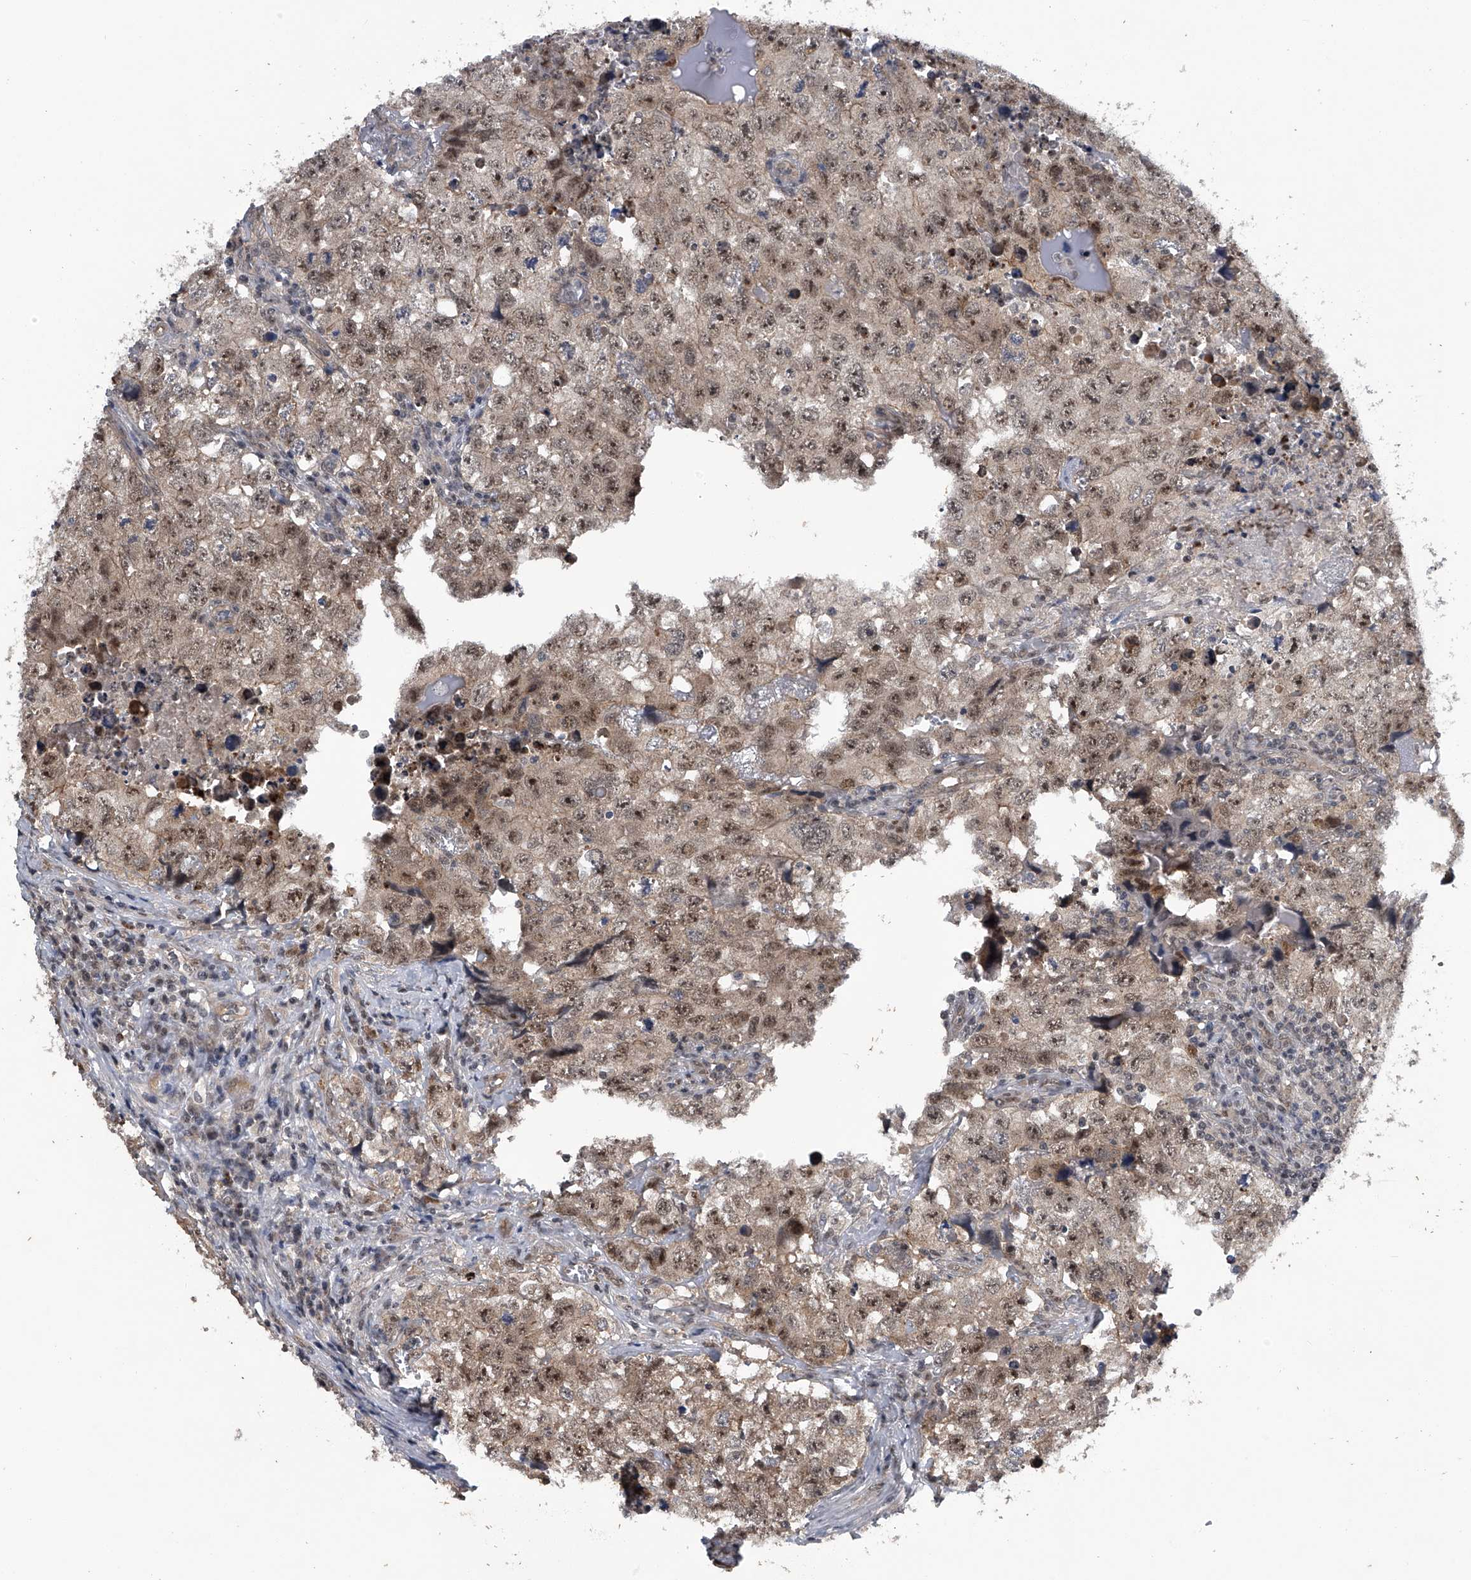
{"staining": {"intensity": "moderate", "quantity": "25%-75%", "location": "cytoplasmic/membranous,nuclear"}, "tissue": "testis cancer", "cell_type": "Tumor cells", "image_type": "cancer", "snomed": [{"axis": "morphology", "description": "Seminoma, NOS"}, {"axis": "morphology", "description": "Carcinoma, Embryonal, NOS"}, {"axis": "topography", "description": "Testis"}], "caption": "A histopathology image showing moderate cytoplasmic/membranous and nuclear expression in approximately 25%-75% of tumor cells in testis cancer, as visualized by brown immunohistochemical staining.", "gene": "SLC12A8", "patient": {"sex": "male", "age": 43}}